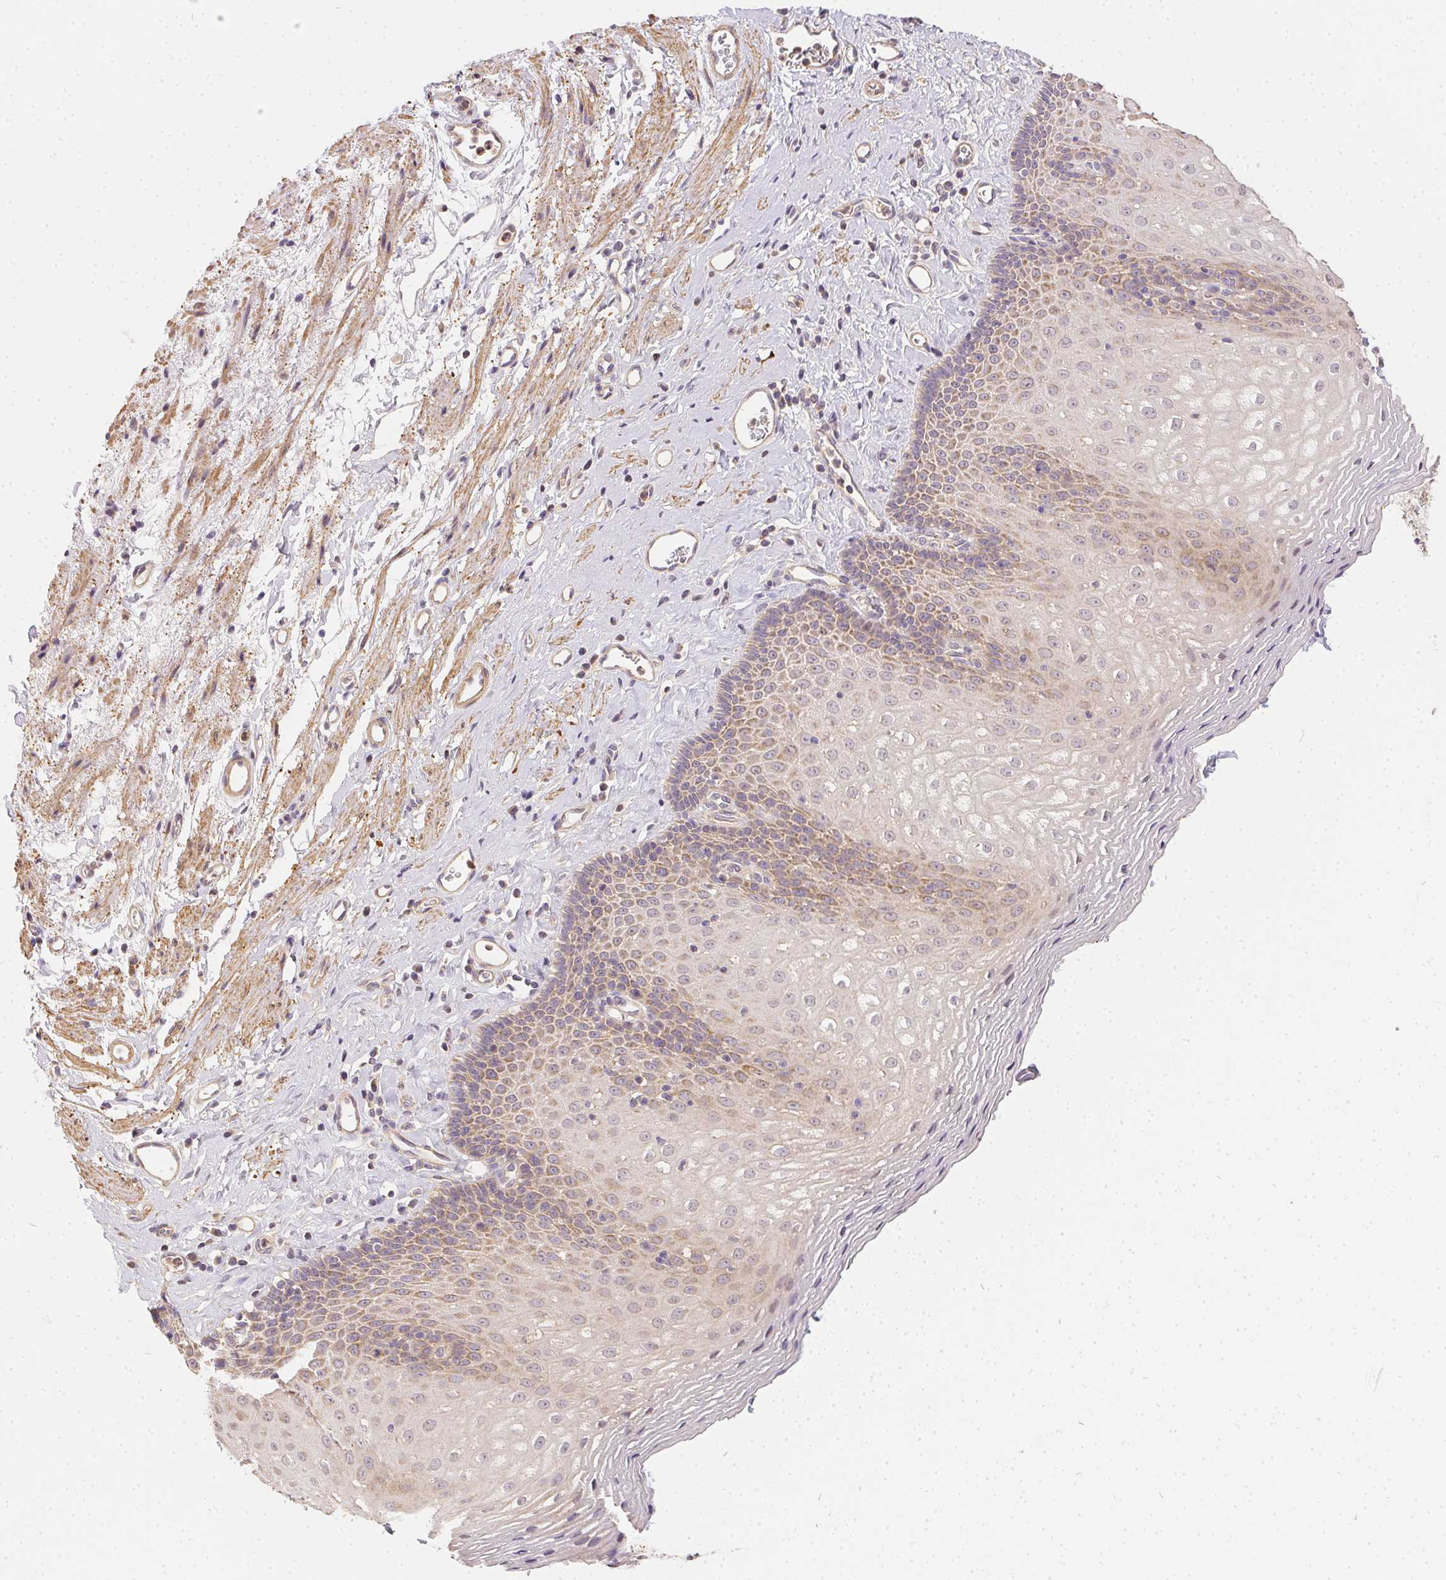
{"staining": {"intensity": "weak", "quantity": "25%-75%", "location": "cytoplasmic/membranous"}, "tissue": "esophagus", "cell_type": "Squamous epithelial cells", "image_type": "normal", "snomed": [{"axis": "morphology", "description": "Normal tissue, NOS"}, {"axis": "topography", "description": "Esophagus"}], "caption": "Immunohistochemical staining of unremarkable esophagus shows 25%-75% levels of weak cytoplasmic/membranous protein positivity in about 25%-75% of squamous epithelial cells. (Stains: DAB (3,3'-diaminobenzidine) in brown, nuclei in blue, Microscopy: brightfield microscopy at high magnification).", "gene": "REV3L", "patient": {"sex": "female", "age": 68}}